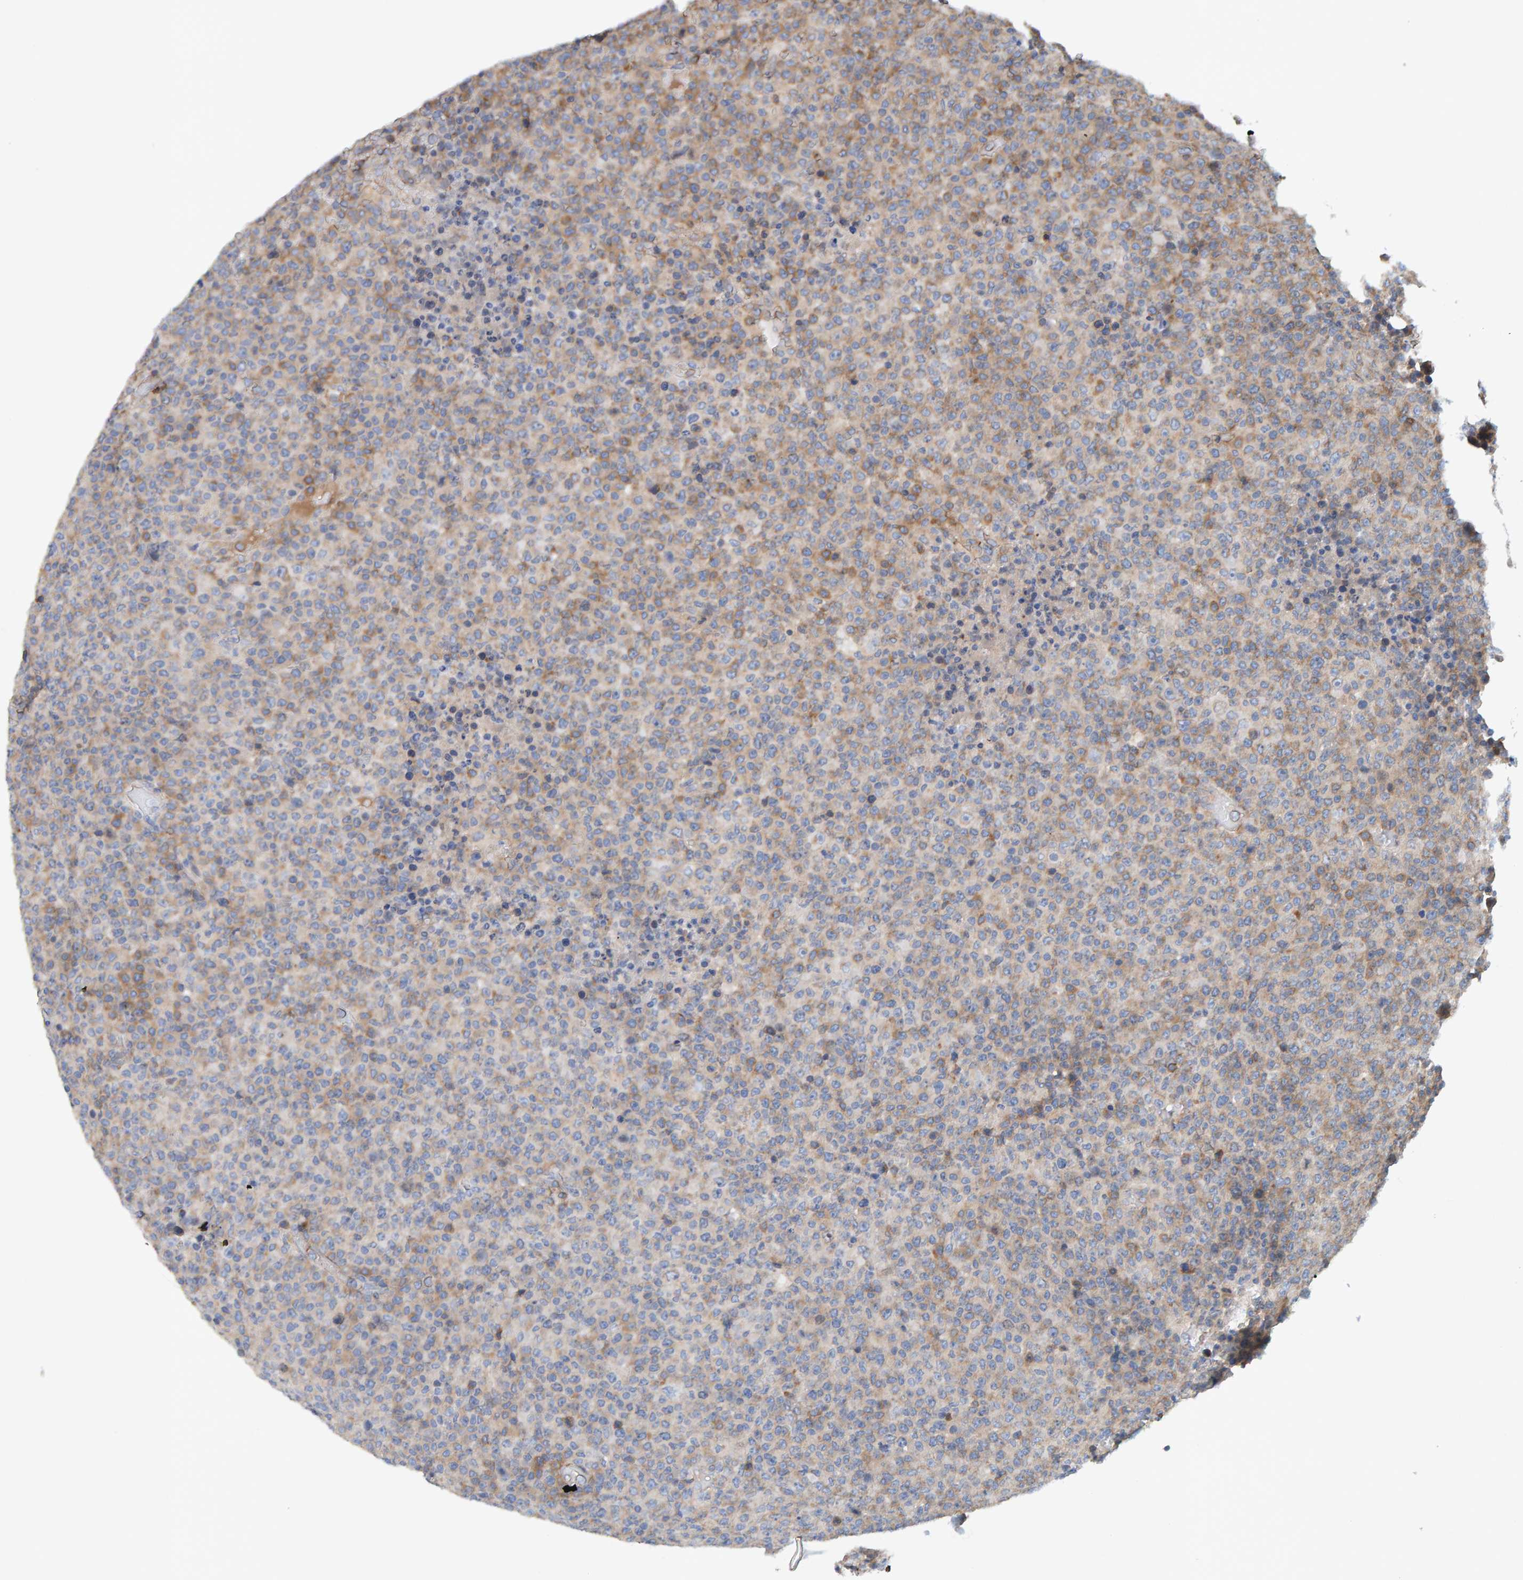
{"staining": {"intensity": "moderate", "quantity": "<25%", "location": "cytoplasmic/membranous"}, "tissue": "lymphoma", "cell_type": "Tumor cells", "image_type": "cancer", "snomed": [{"axis": "morphology", "description": "Malignant lymphoma, non-Hodgkin's type, High grade"}, {"axis": "topography", "description": "Lymph node"}], "caption": "This is a photomicrograph of immunohistochemistry staining of high-grade malignant lymphoma, non-Hodgkin's type, which shows moderate expression in the cytoplasmic/membranous of tumor cells.", "gene": "RGP1", "patient": {"sex": "male", "age": 13}}